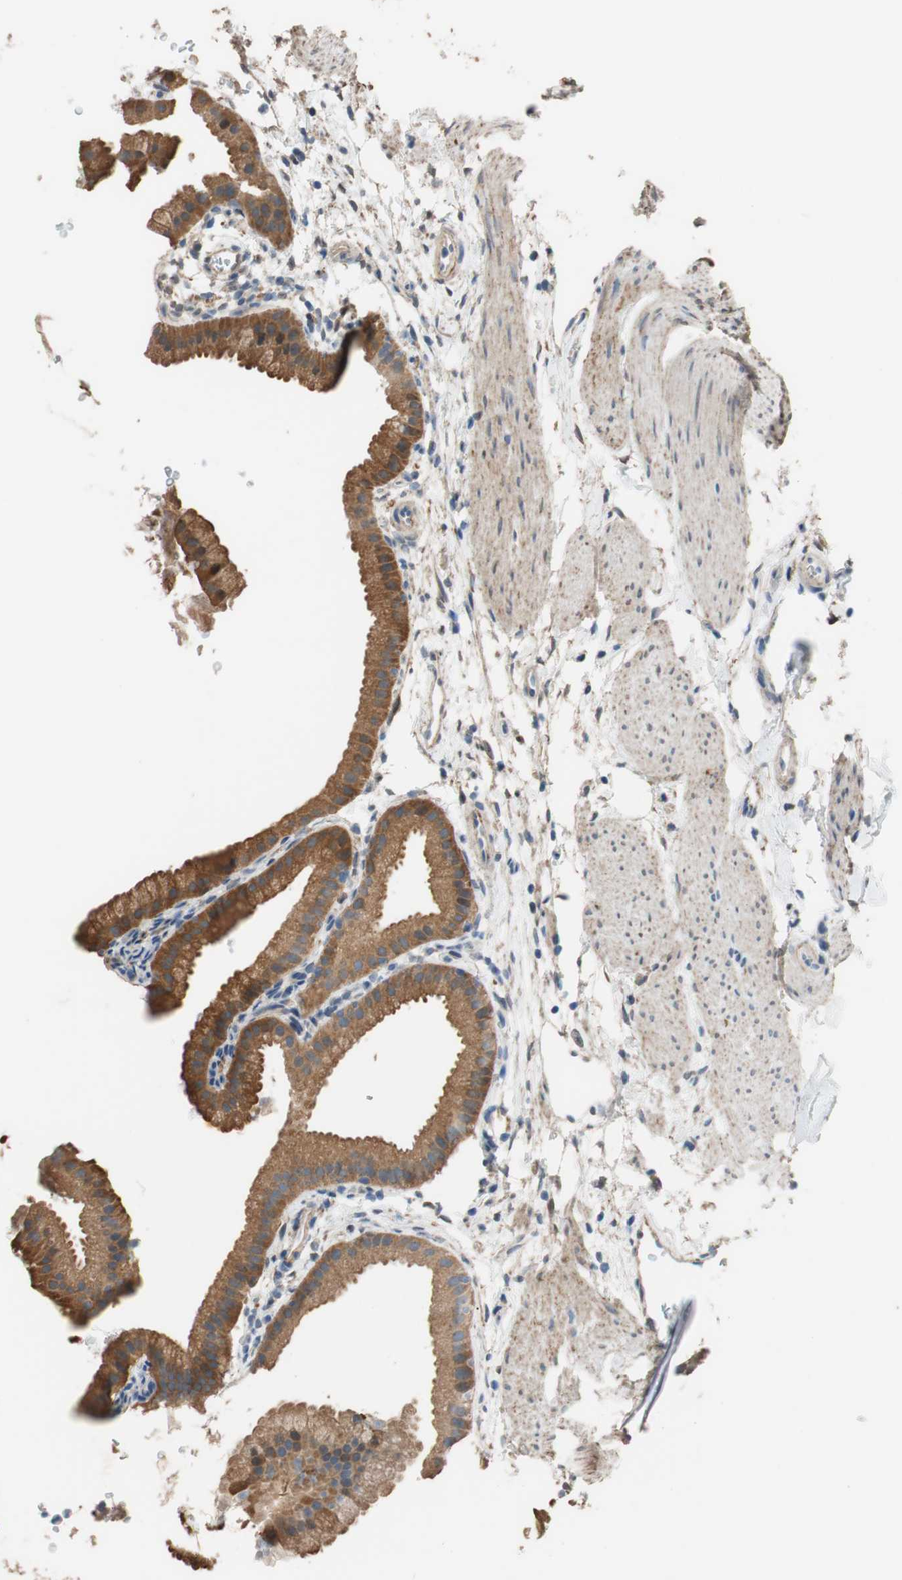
{"staining": {"intensity": "moderate", "quantity": ">75%", "location": "cytoplasmic/membranous"}, "tissue": "gallbladder", "cell_type": "Glandular cells", "image_type": "normal", "snomed": [{"axis": "morphology", "description": "Normal tissue, NOS"}, {"axis": "topography", "description": "Gallbladder"}], "caption": "Brown immunohistochemical staining in benign gallbladder reveals moderate cytoplasmic/membranous expression in approximately >75% of glandular cells.", "gene": "ALDH1A2", "patient": {"sex": "female", "age": 64}}